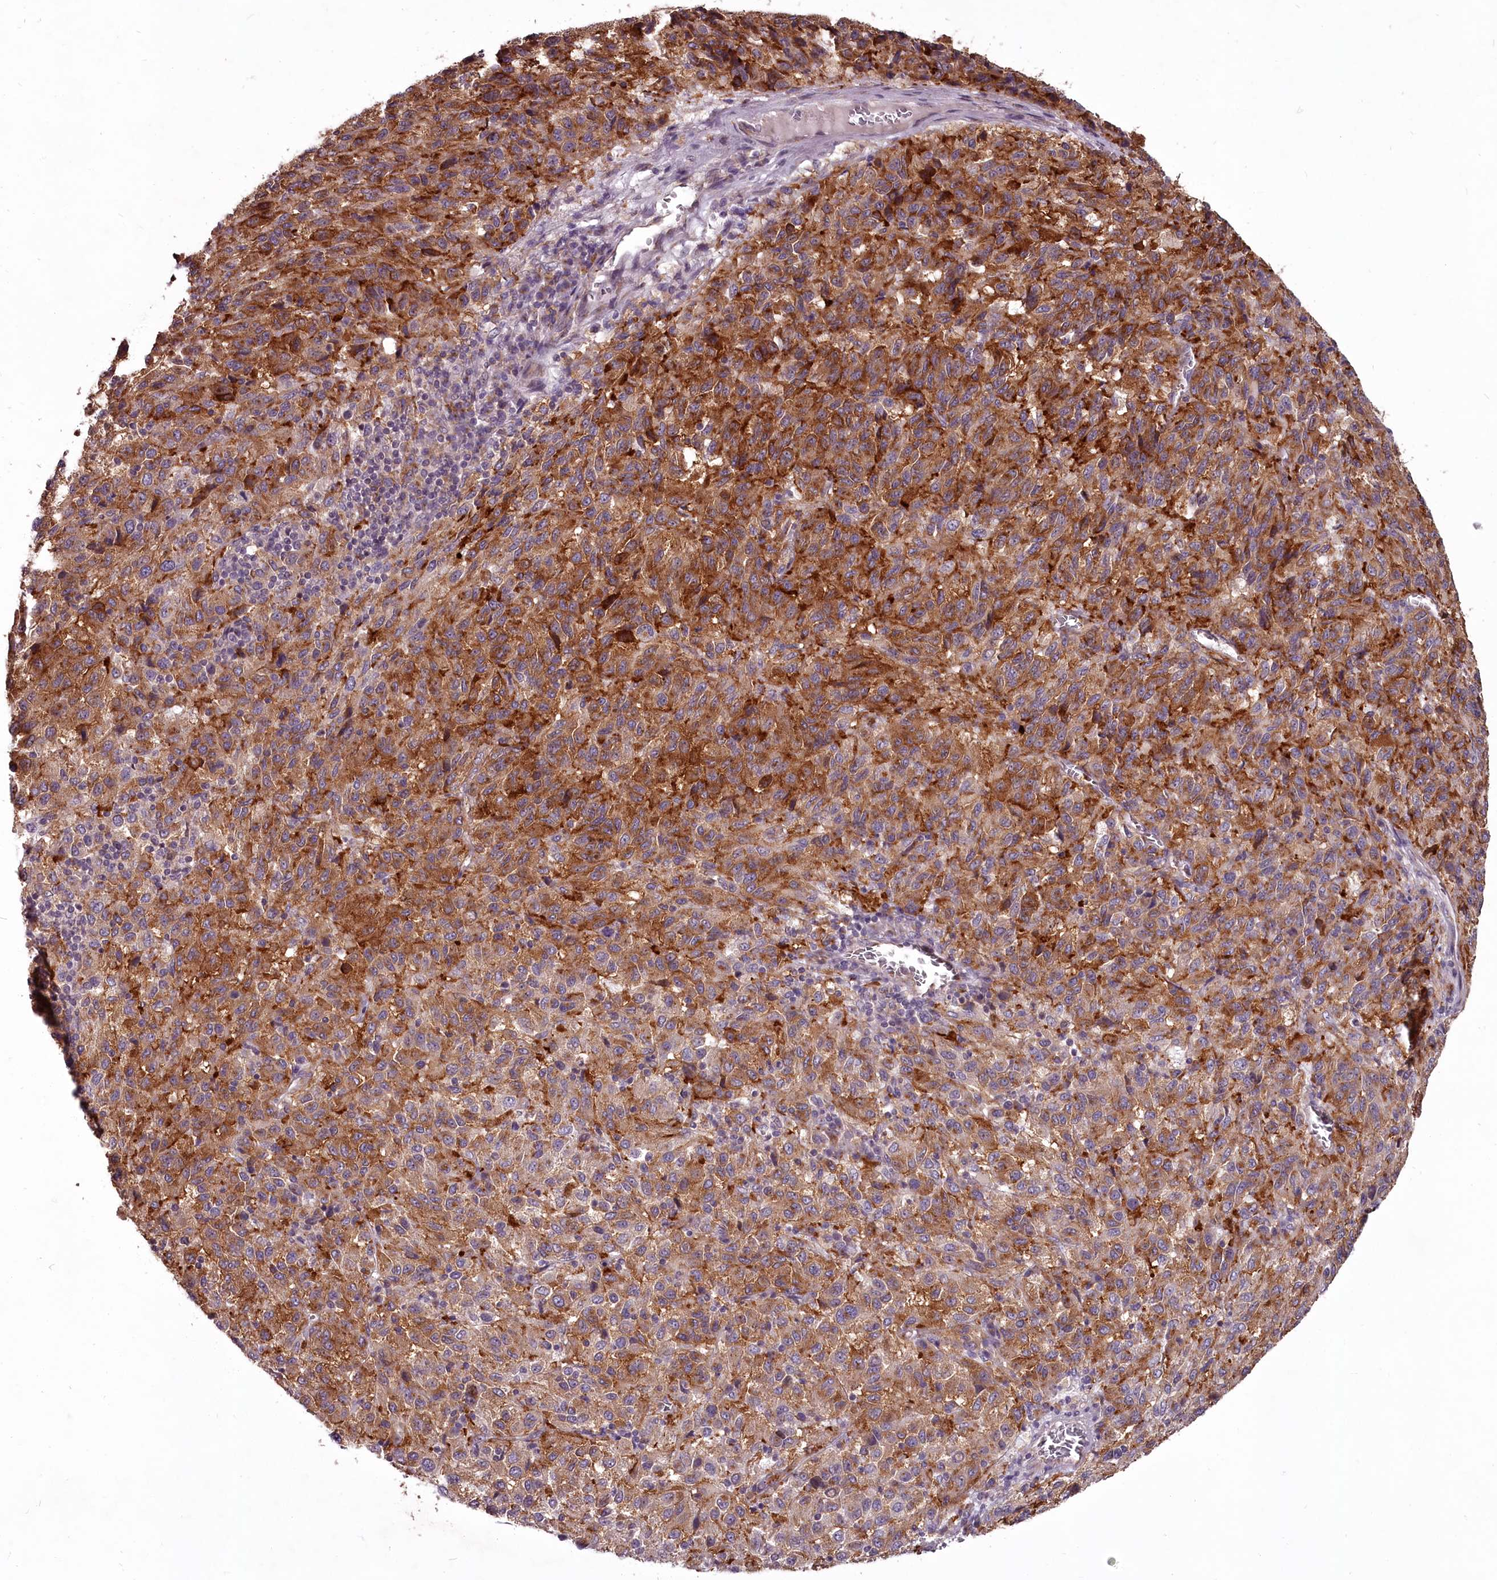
{"staining": {"intensity": "moderate", "quantity": ">75%", "location": "cytoplasmic/membranous"}, "tissue": "melanoma", "cell_type": "Tumor cells", "image_type": "cancer", "snomed": [{"axis": "morphology", "description": "Malignant melanoma, Metastatic site"}, {"axis": "topography", "description": "Lung"}], "caption": "Malignant melanoma (metastatic site) stained for a protein shows moderate cytoplasmic/membranous positivity in tumor cells.", "gene": "STX6", "patient": {"sex": "male", "age": 64}}